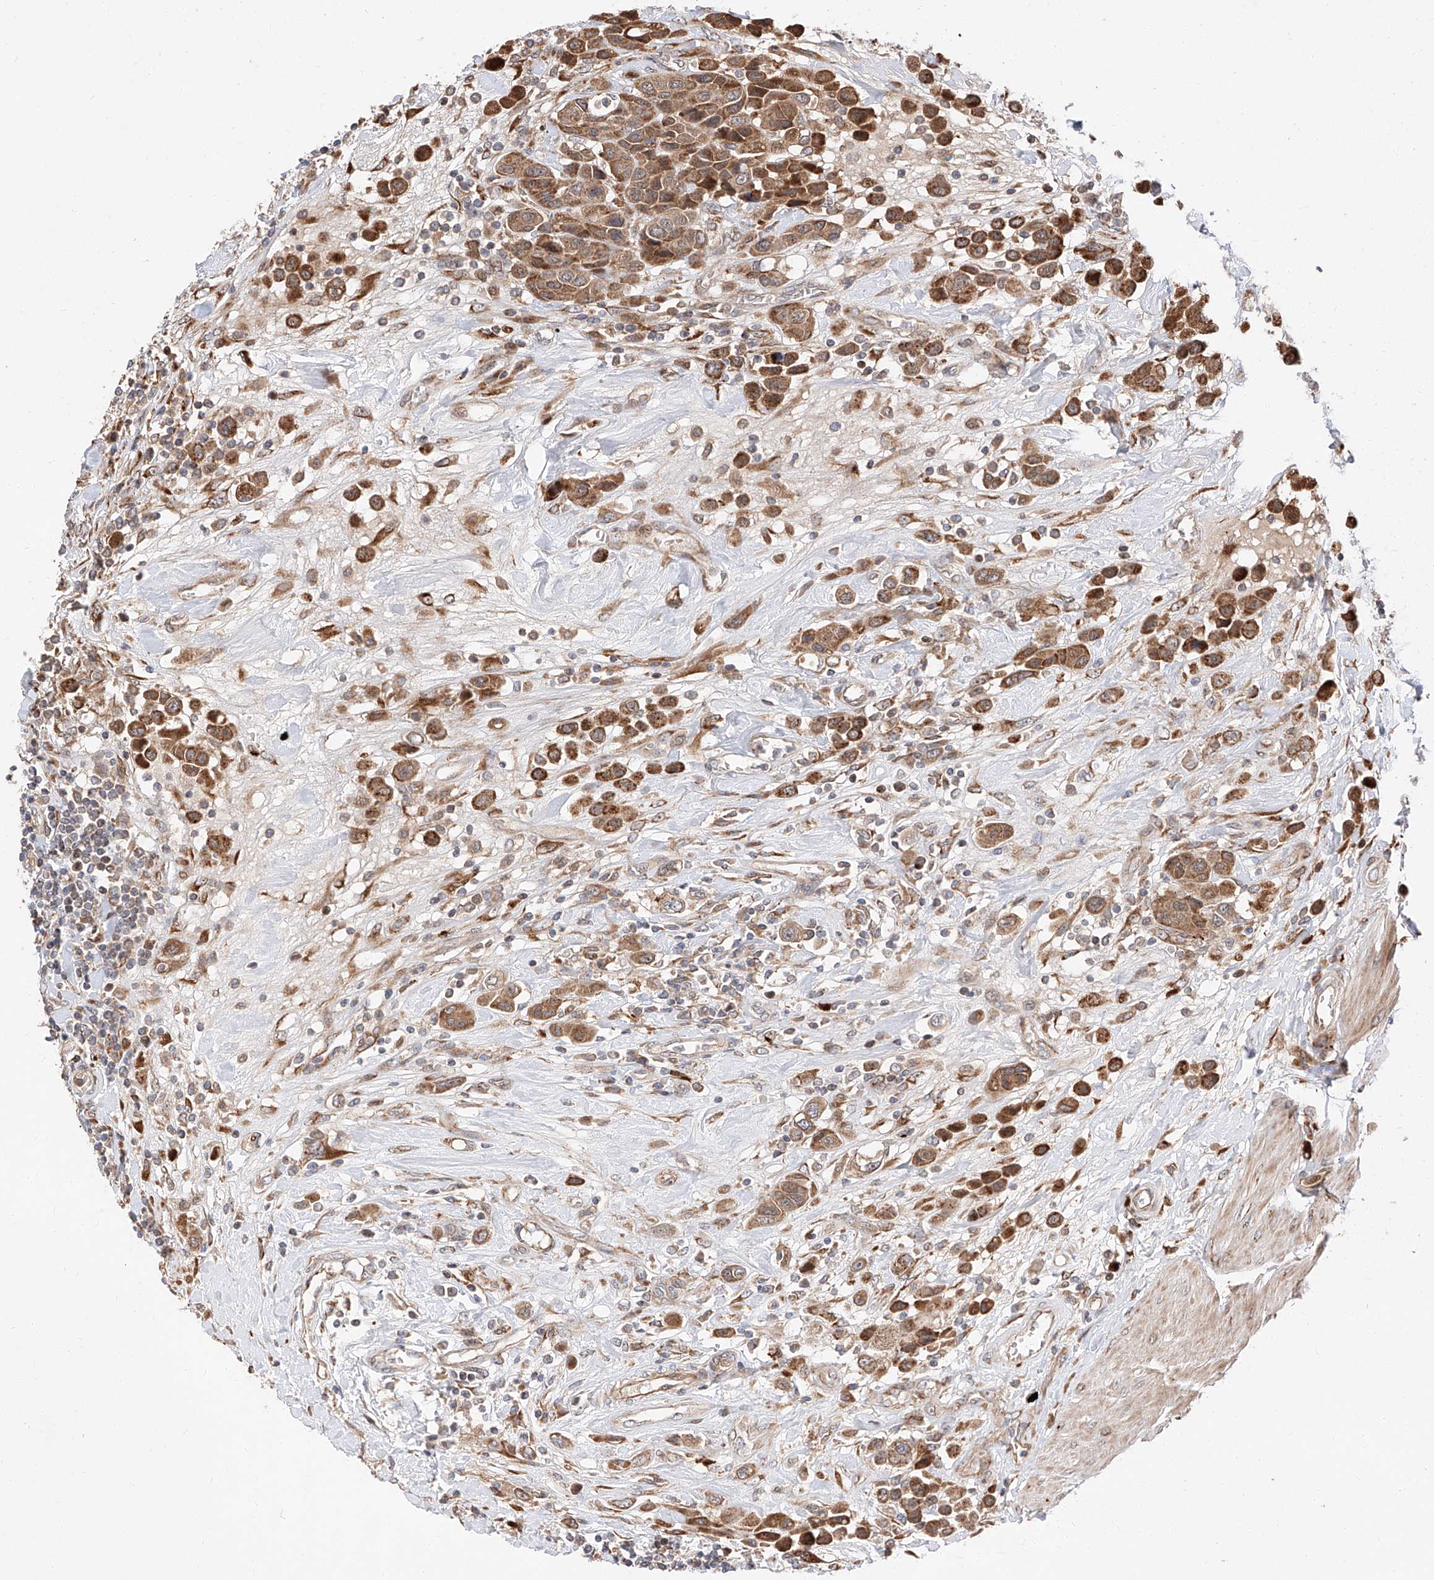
{"staining": {"intensity": "moderate", "quantity": ">75%", "location": "cytoplasmic/membranous"}, "tissue": "urothelial cancer", "cell_type": "Tumor cells", "image_type": "cancer", "snomed": [{"axis": "morphology", "description": "Urothelial carcinoma, High grade"}, {"axis": "topography", "description": "Urinary bladder"}], "caption": "Urothelial cancer tissue exhibits moderate cytoplasmic/membranous staining in approximately >75% of tumor cells, visualized by immunohistochemistry.", "gene": "DIRAS3", "patient": {"sex": "male", "age": 50}}